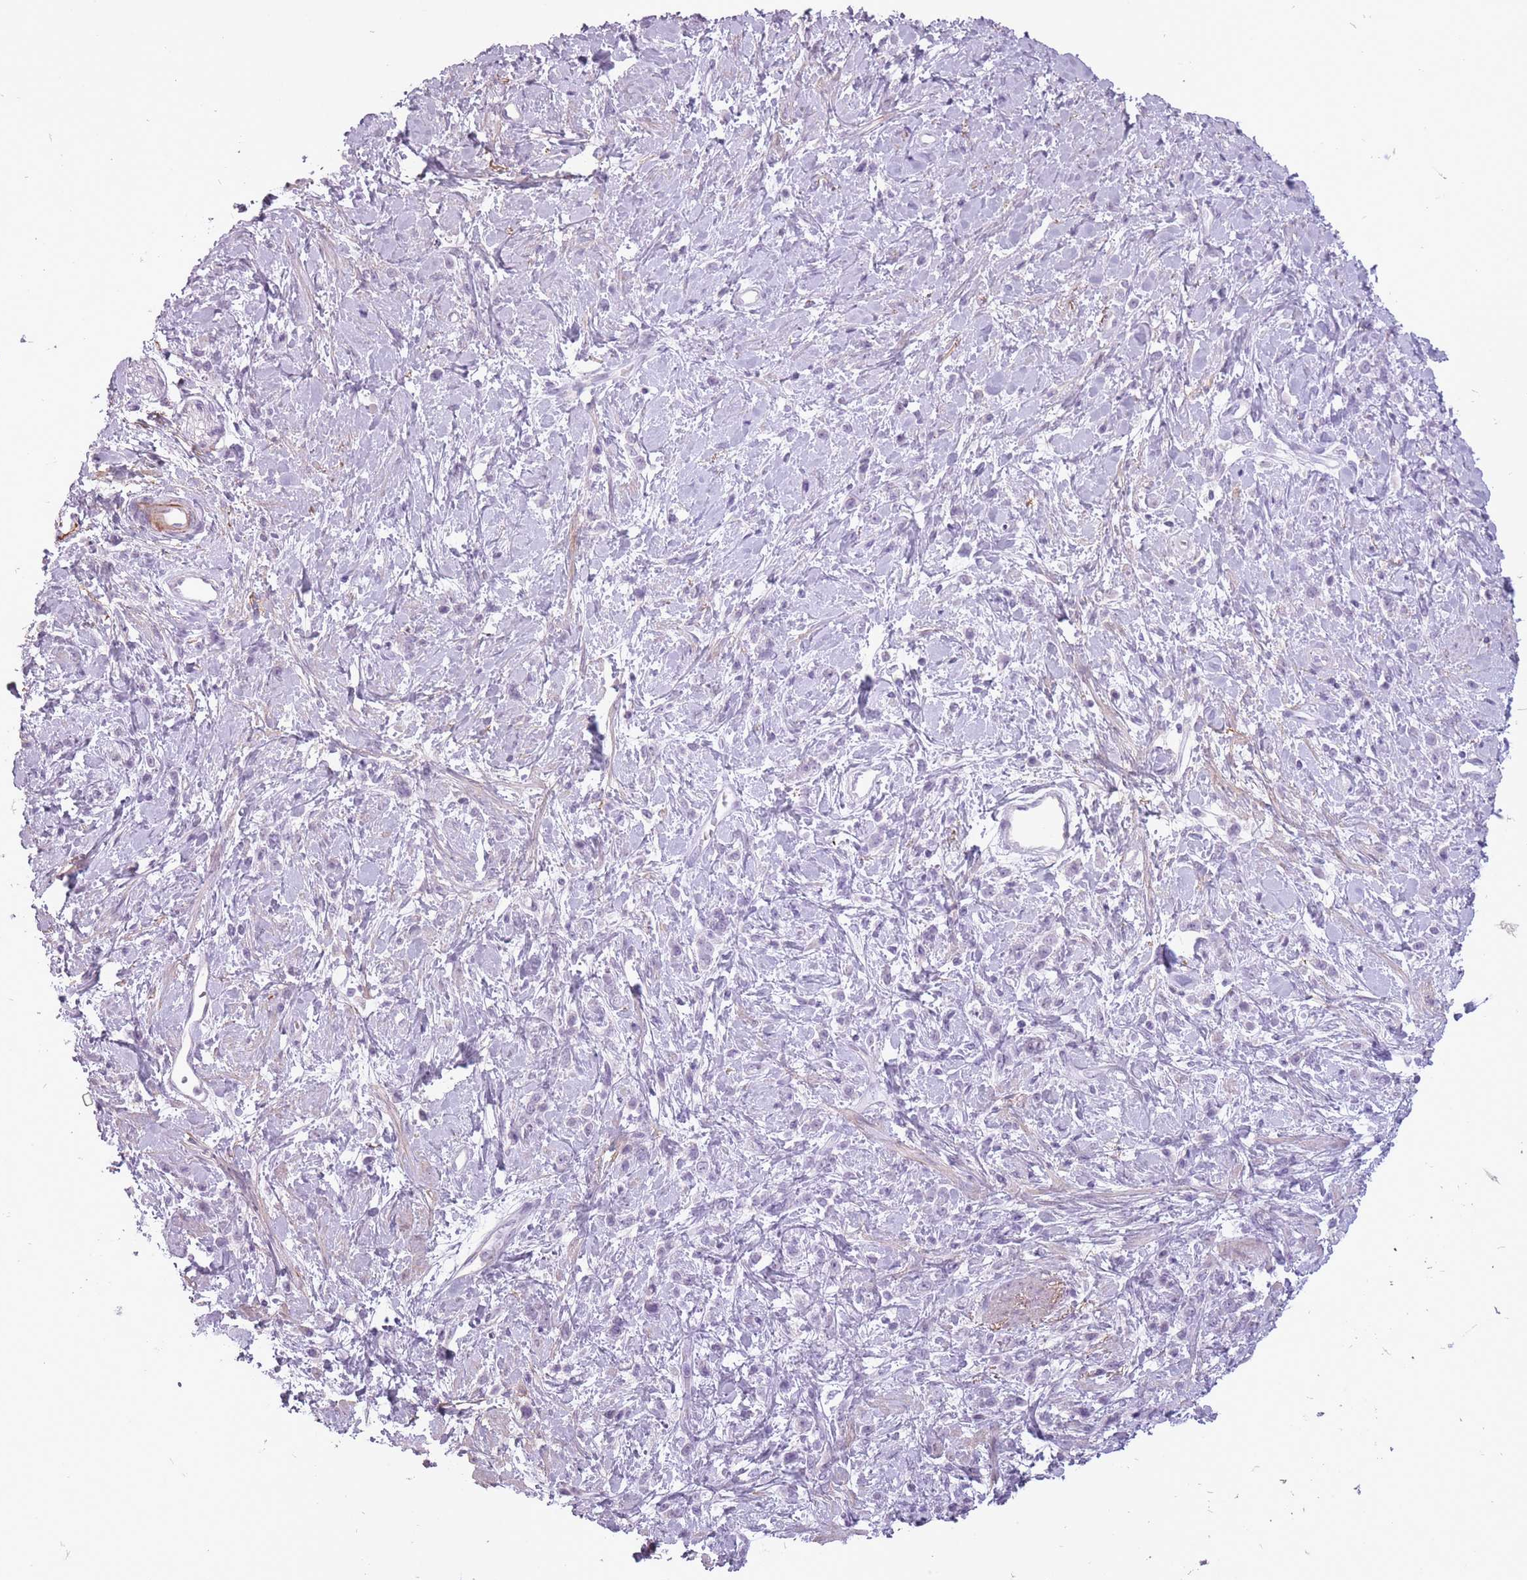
{"staining": {"intensity": "negative", "quantity": "none", "location": "none"}, "tissue": "stomach cancer", "cell_type": "Tumor cells", "image_type": "cancer", "snomed": [{"axis": "morphology", "description": "Adenocarcinoma, NOS"}, {"axis": "topography", "description": "Stomach"}], "caption": "An image of human adenocarcinoma (stomach) is negative for staining in tumor cells.", "gene": "RFX4", "patient": {"sex": "female", "age": 60}}